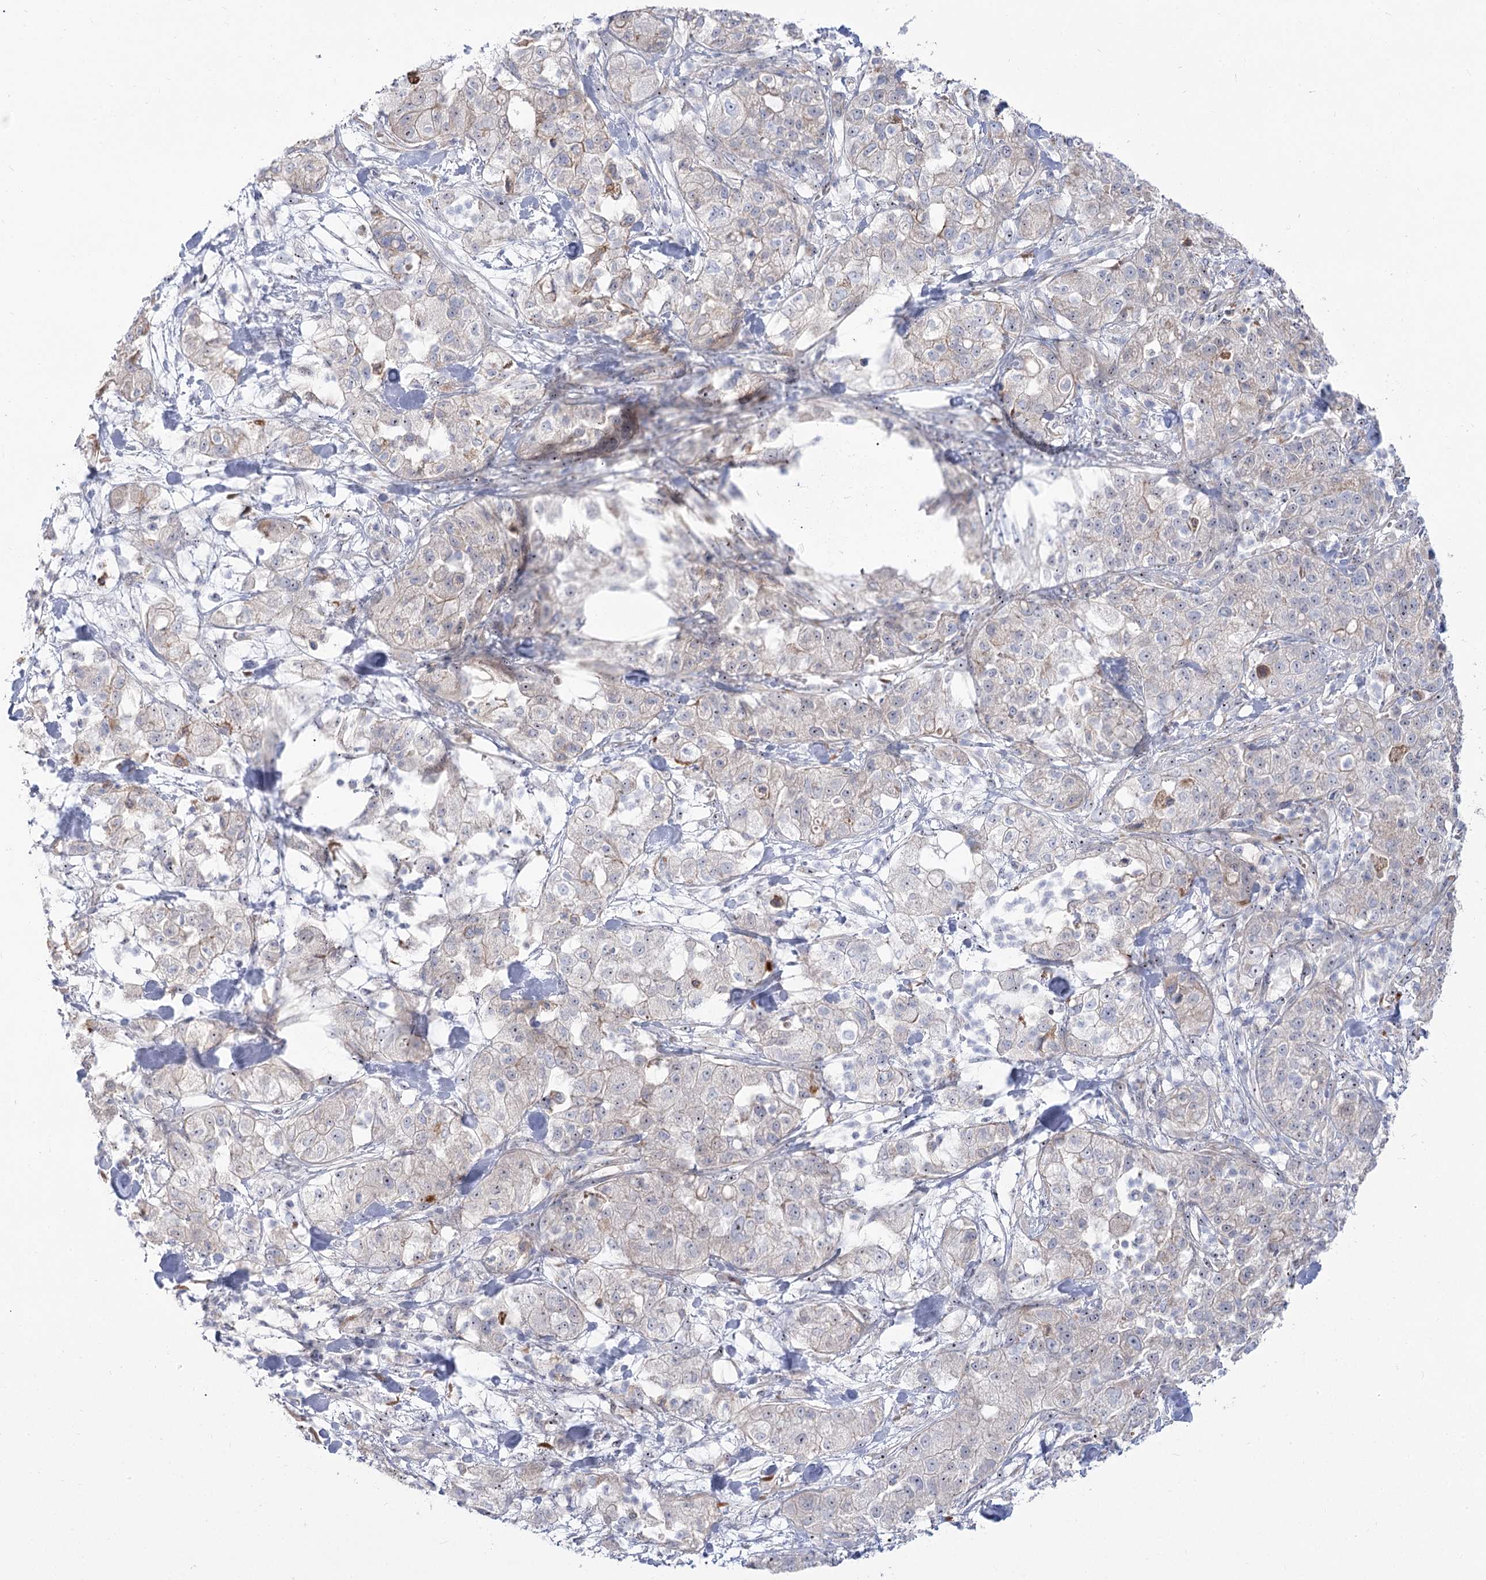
{"staining": {"intensity": "weak", "quantity": "<25%", "location": "cytoplasmic/membranous,nuclear"}, "tissue": "pancreatic cancer", "cell_type": "Tumor cells", "image_type": "cancer", "snomed": [{"axis": "morphology", "description": "Adenocarcinoma, NOS"}, {"axis": "topography", "description": "Pancreas"}], "caption": "Protein analysis of pancreatic cancer reveals no significant positivity in tumor cells. (DAB immunohistochemistry (IHC), high magnification).", "gene": "SUOX", "patient": {"sex": "female", "age": 78}}